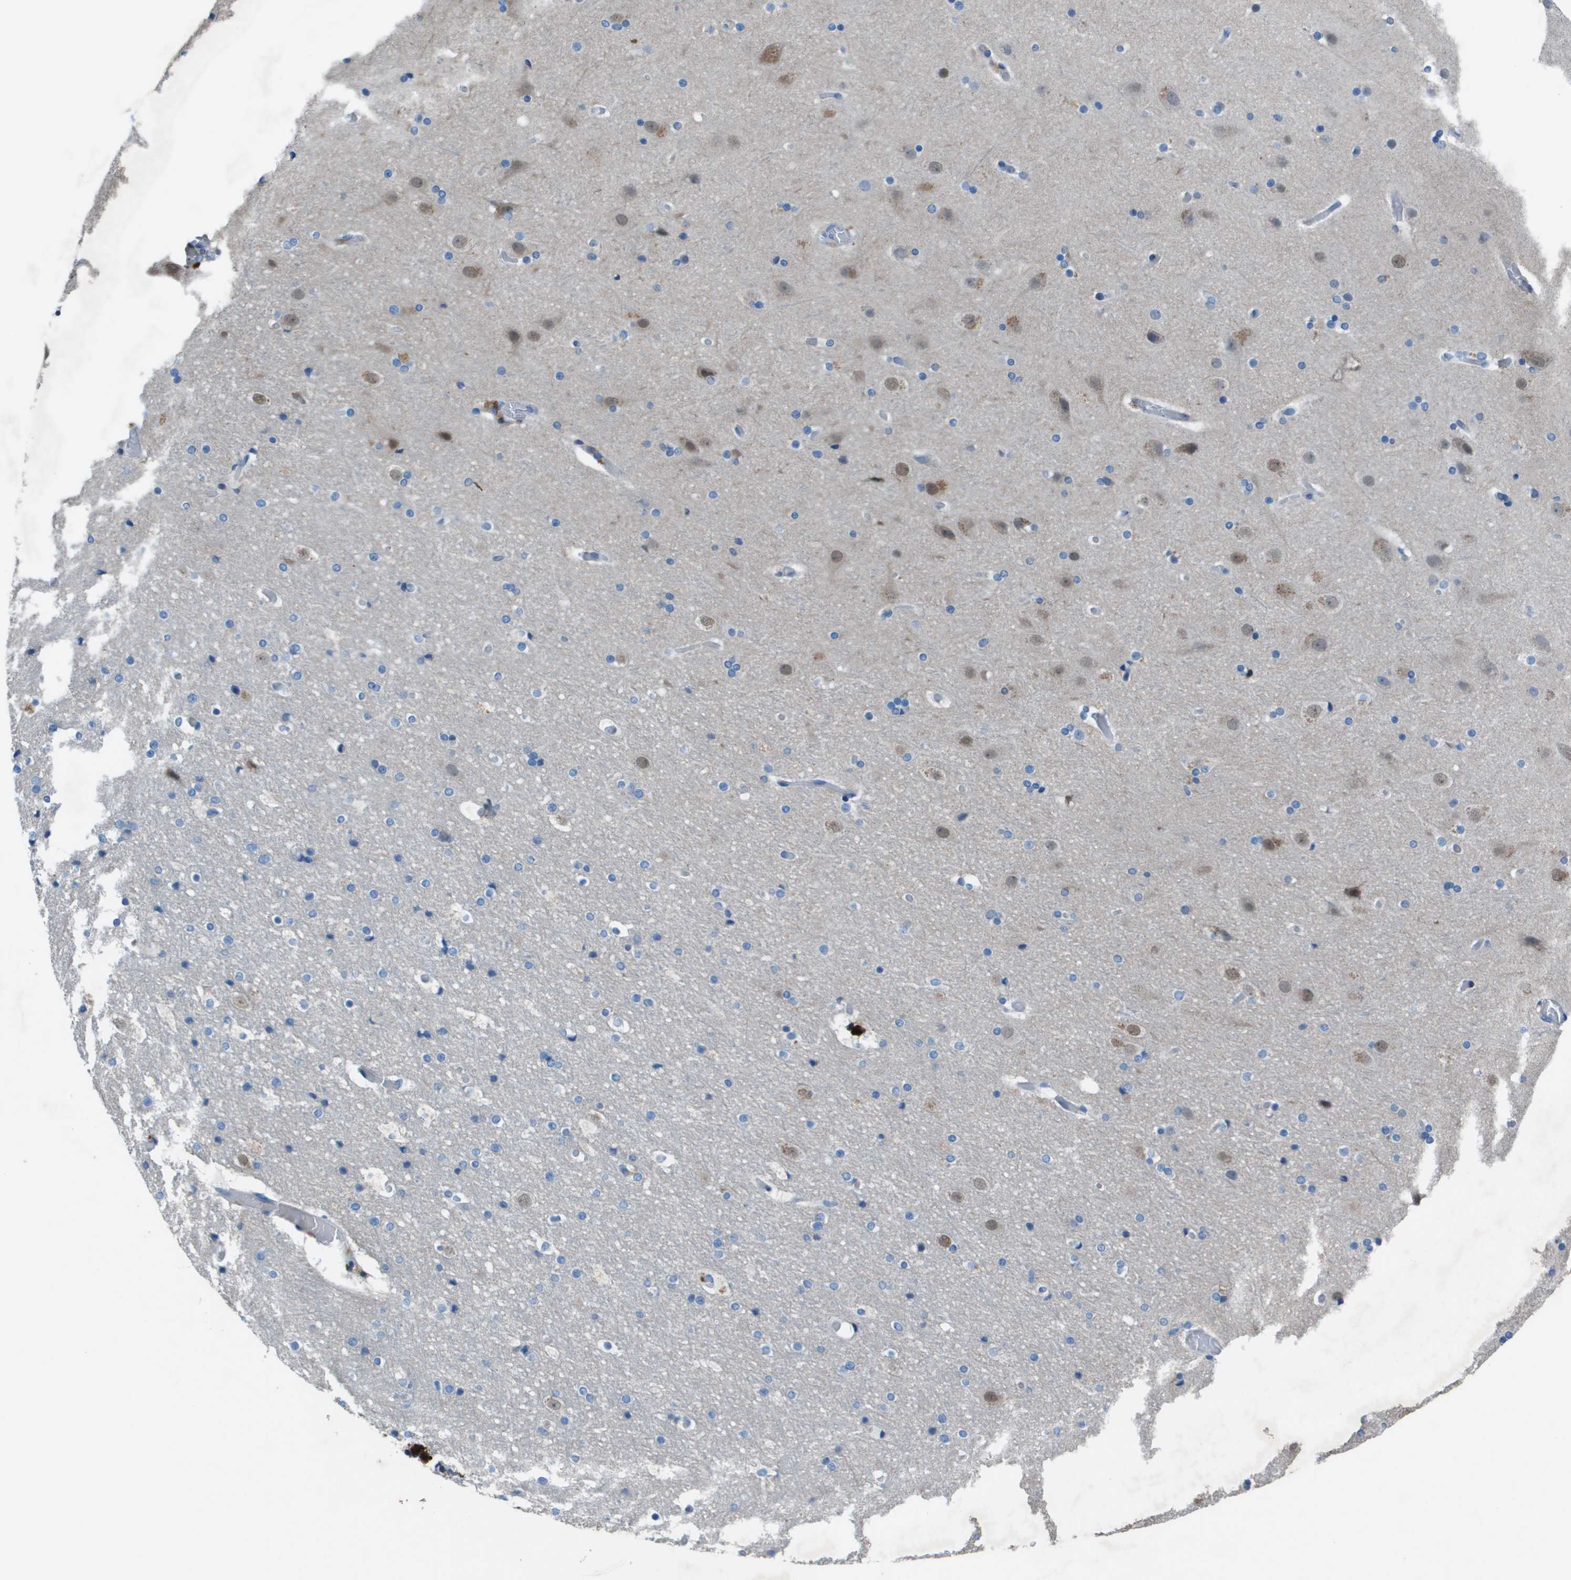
{"staining": {"intensity": "weak", "quantity": ">75%", "location": "cytoplasmic/membranous"}, "tissue": "cerebral cortex", "cell_type": "Endothelial cells", "image_type": "normal", "snomed": [{"axis": "morphology", "description": "Normal tissue, NOS"}, {"axis": "topography", "description": "Cerebral cortex"}], "caption": "A histopathology image of cerebral cortex stained for a protein exhibits weak cytoplasmic/membranous brown staining in endothelial cells. The protein is shown in brown color, while the nuclei are stained blue.", "gene": "CAMK4", "patient": {"sex": "male", "age": 57}}